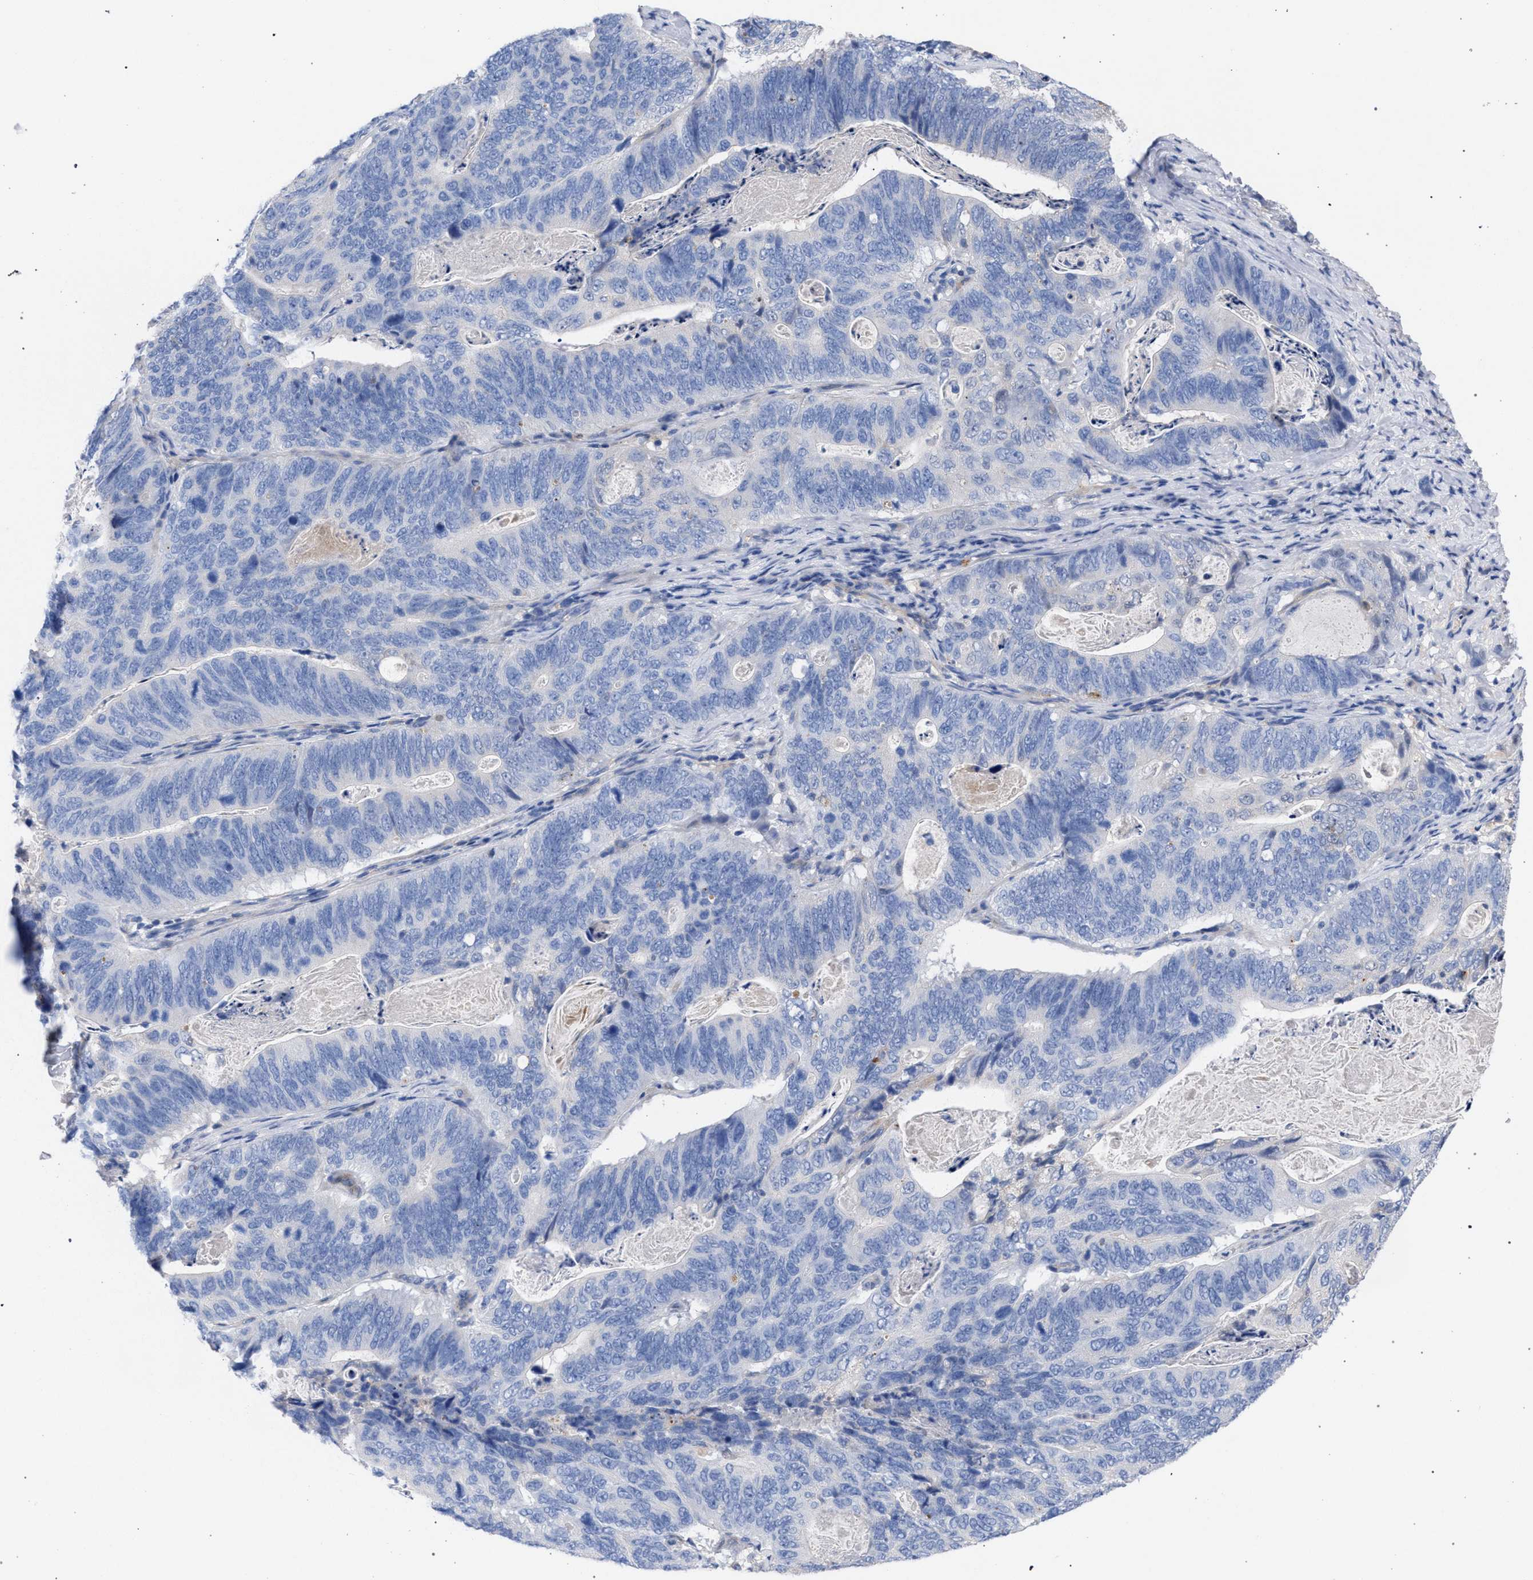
{"staining": {"intensity": "negative", "quantity": "none", "location": "none"}, "tissue": "stomach cancer", "cell_type": "Tumor cells", "image_type": "cancer", "snomed": [{"axis": "morphology", "description": "Normal tissue, NOS"}, {"axis": "morphology", "description": "Adenocarcinoma, NOS"}, {"axis": "topography", "description": "Stomach"}], "caption": "The immunohistochemistry image has no significant positivity in tumor cells of stomach cancer tissue.", "gene": "GMPR", "patient": {"sex": "female", "age": 89}}